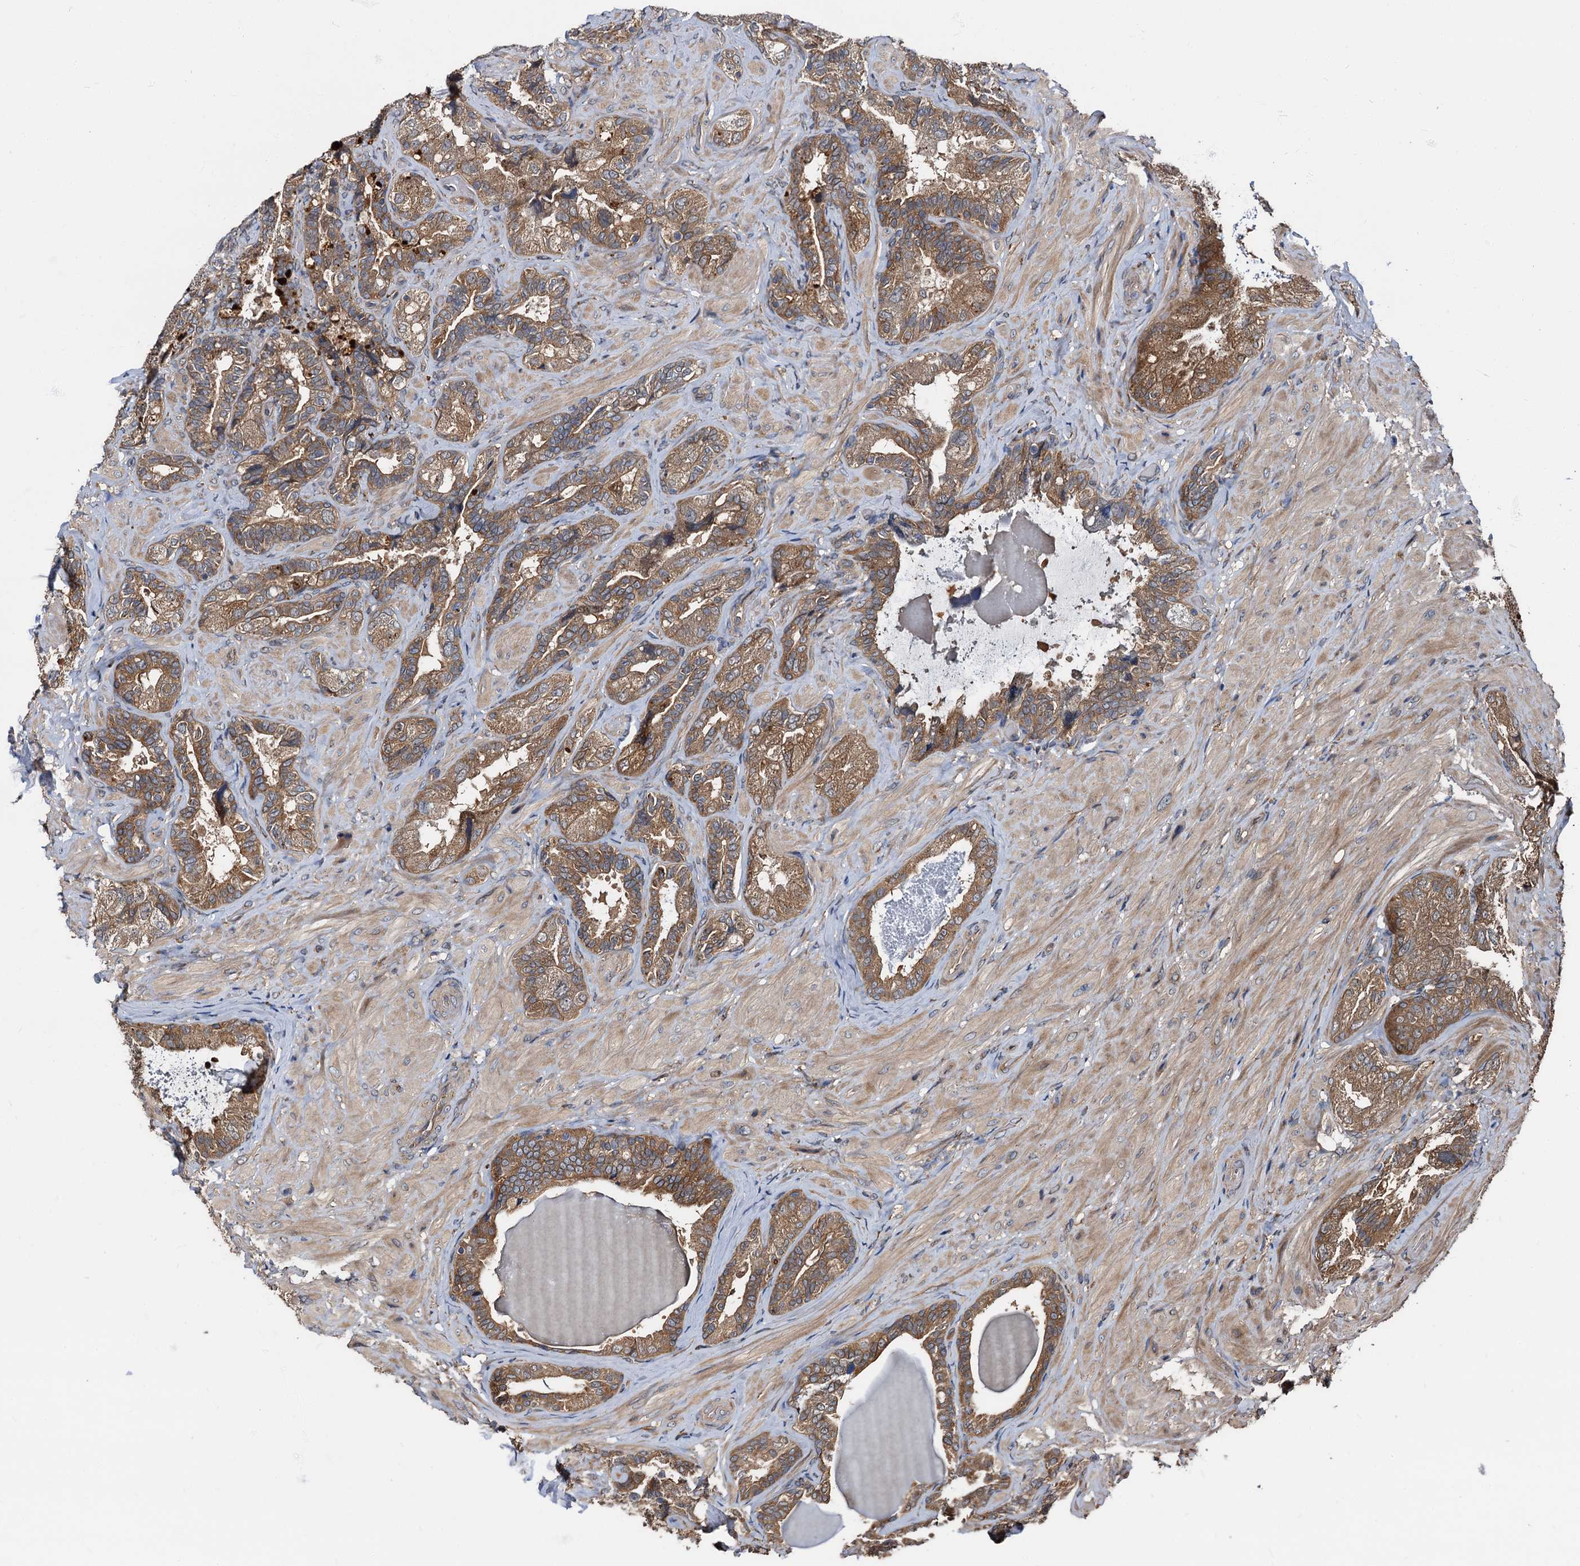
{"staining": {"intensity": "moderate", "quantity": ">75%", "location": "cytoplasmic/membranous"}, "tissue": "seminal vesicle", "cell_type": "Glandular cells", "image_type": "normal", "snomed": [{"axis": "morphology", "description": "Normal tissue, NOS"}, {"axis": "topography", "description": "Prostate and seminal vesicle, NOS"}, {"axis": "topography", "description": "Prostate"}, {"axis": "topography", "description": "Seminal veicle"}], "caption": "Protein staining of normal seminal vesicle shows moderate cytoplasmic/membranous staining in approximately >75% of glandular cells.", "gene": "PEX5", "patient": {"sex": "male", "age": 67}}